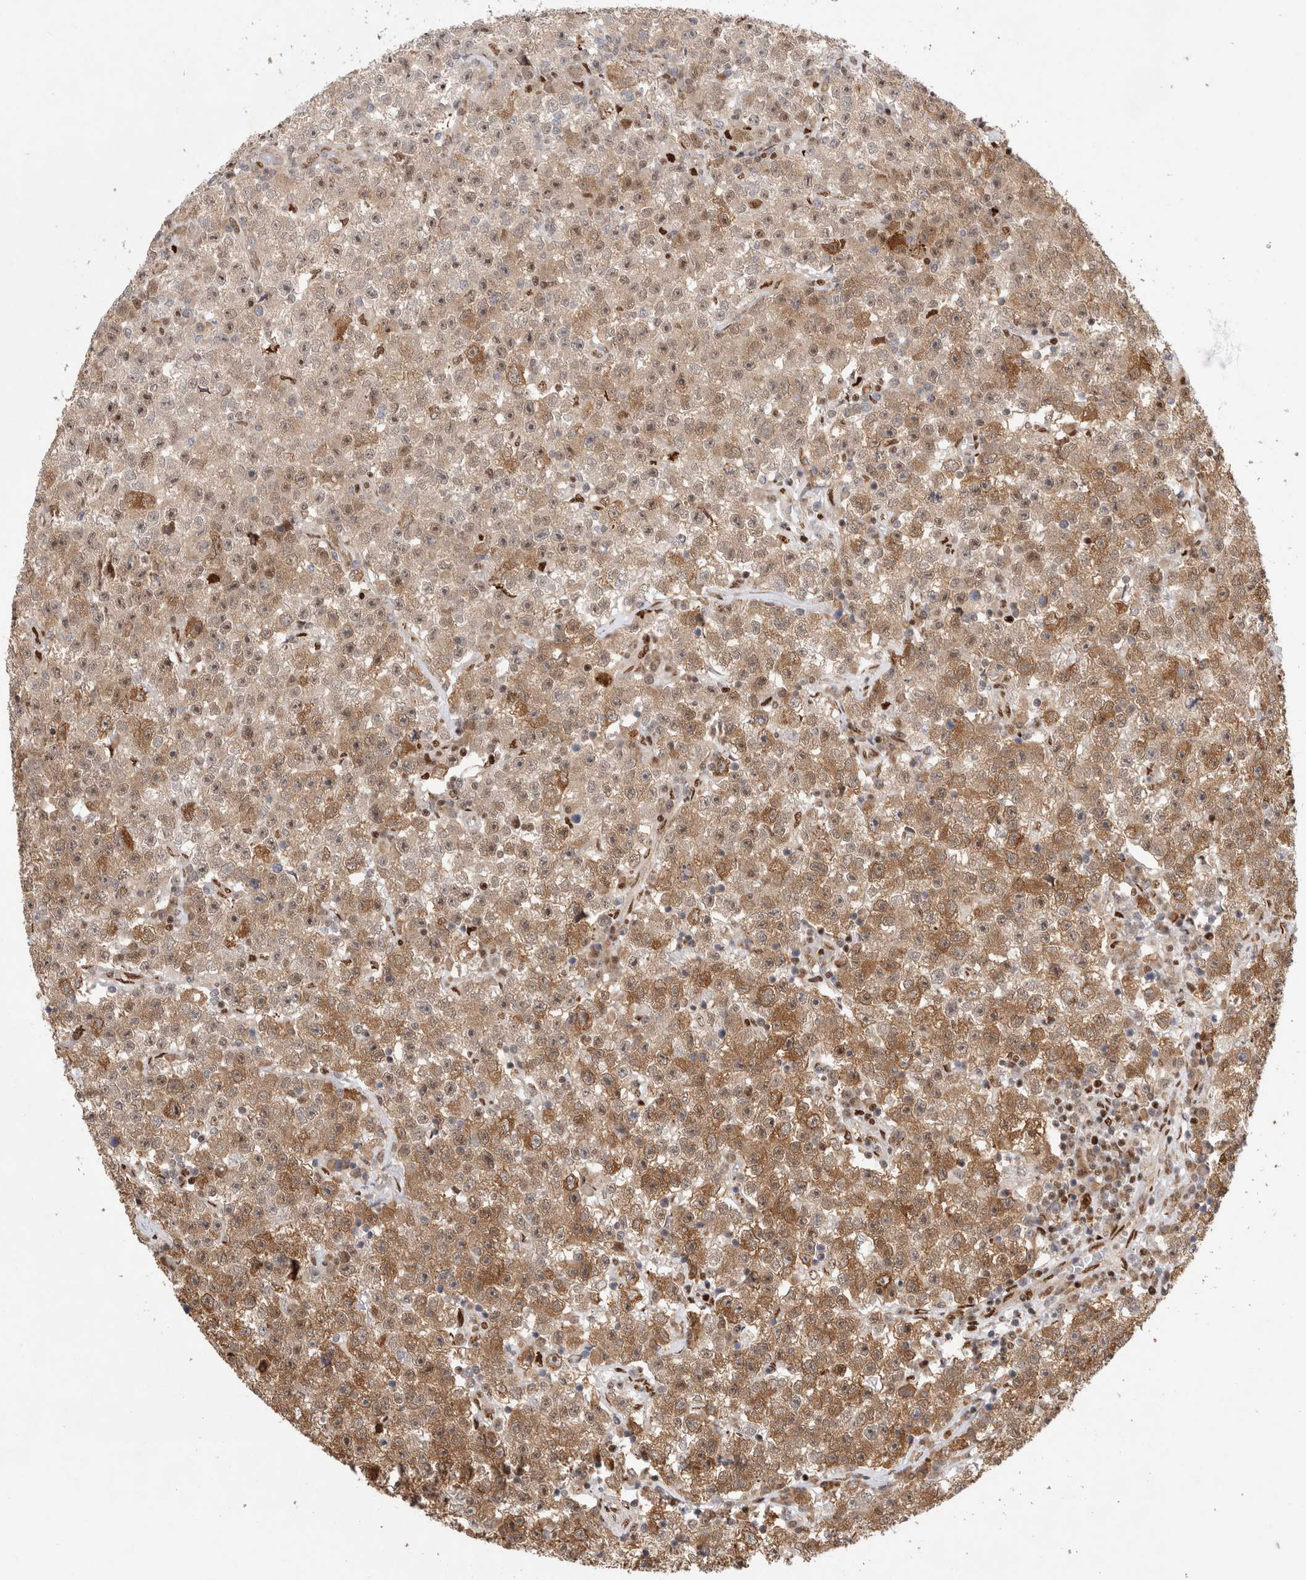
{"staining": {"intensity": "moderate", "quantity": ">75%", "location": "cytoplasmic/membranous,nuclear"}, "tissue": "testis cancer", "cell_type": "Tumor cells", "image_type": "cancer", "snomed": [{"axis": "morphology", "description": "Seminoma, NOS"}, {"axis": "topography", "description": "Testis"}], "caption": "IHC image of human testis seminoma stained for a protein (brown), which reveals medium levels of moderate cytoplasmic/membranous and nuclear expression in approximately >75% of tumor cells.", "gene": "TCF4", "patient": {"sex": "male", "age": 22}}